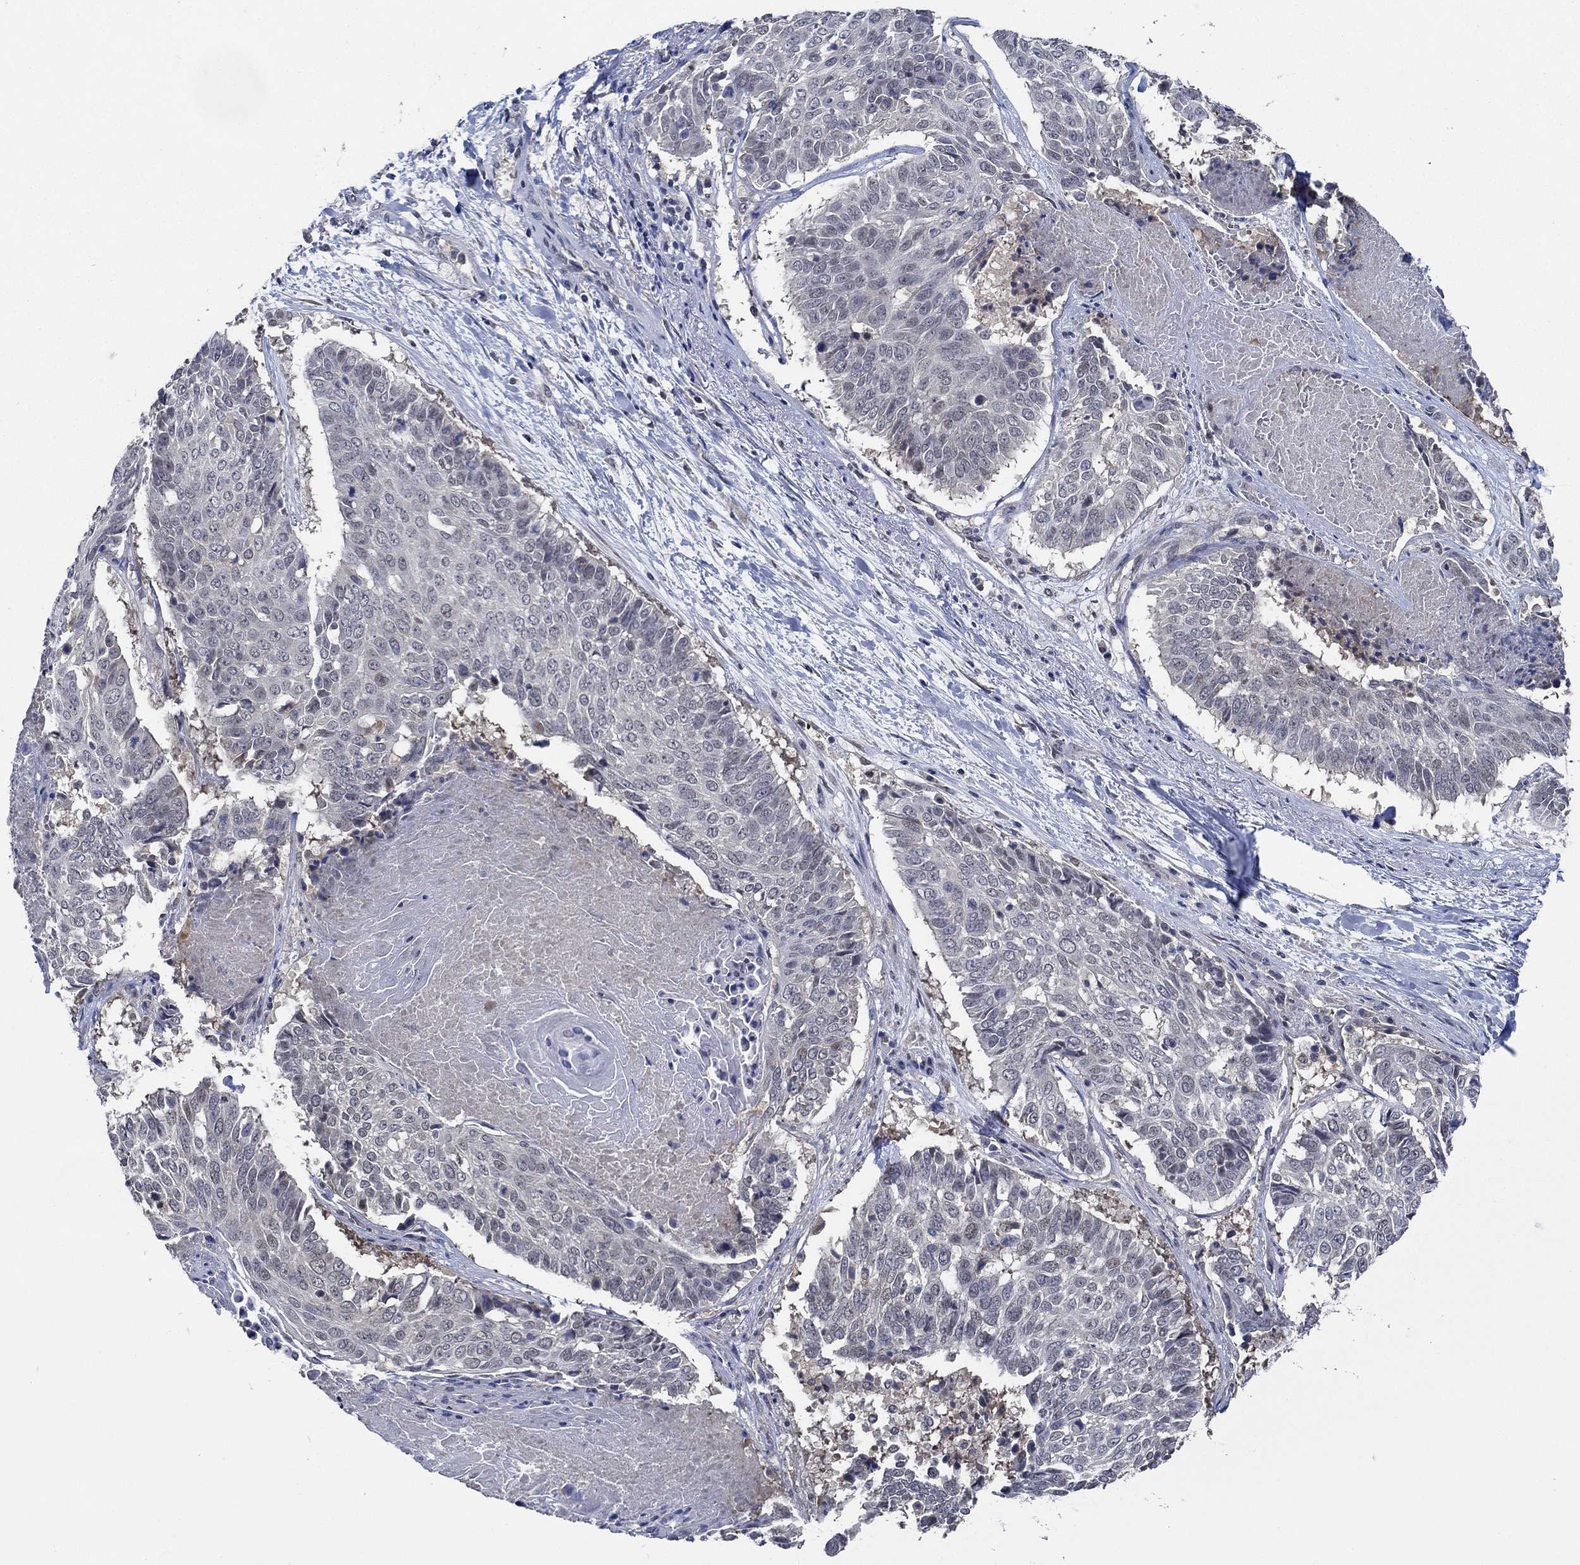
{"staining": {"intensity": "negative", "quantity": "none", "location": "none"}, "tissue": "lung cancer", "cell_type": "Tumor cells", "image_type": "cancer", "snomed": [{"axis": "morphology", "description": "Squamous cell carcinoma, NOS"}, {"axis": "topography", "description": "Lung"}], "caption": "This is an immunohistochemistry (IHC) histopathology image of human lung cancer. There is no staining in tumor cells.", "gene": "DACT1", "patient": {"sex": "male", "age": 64}}